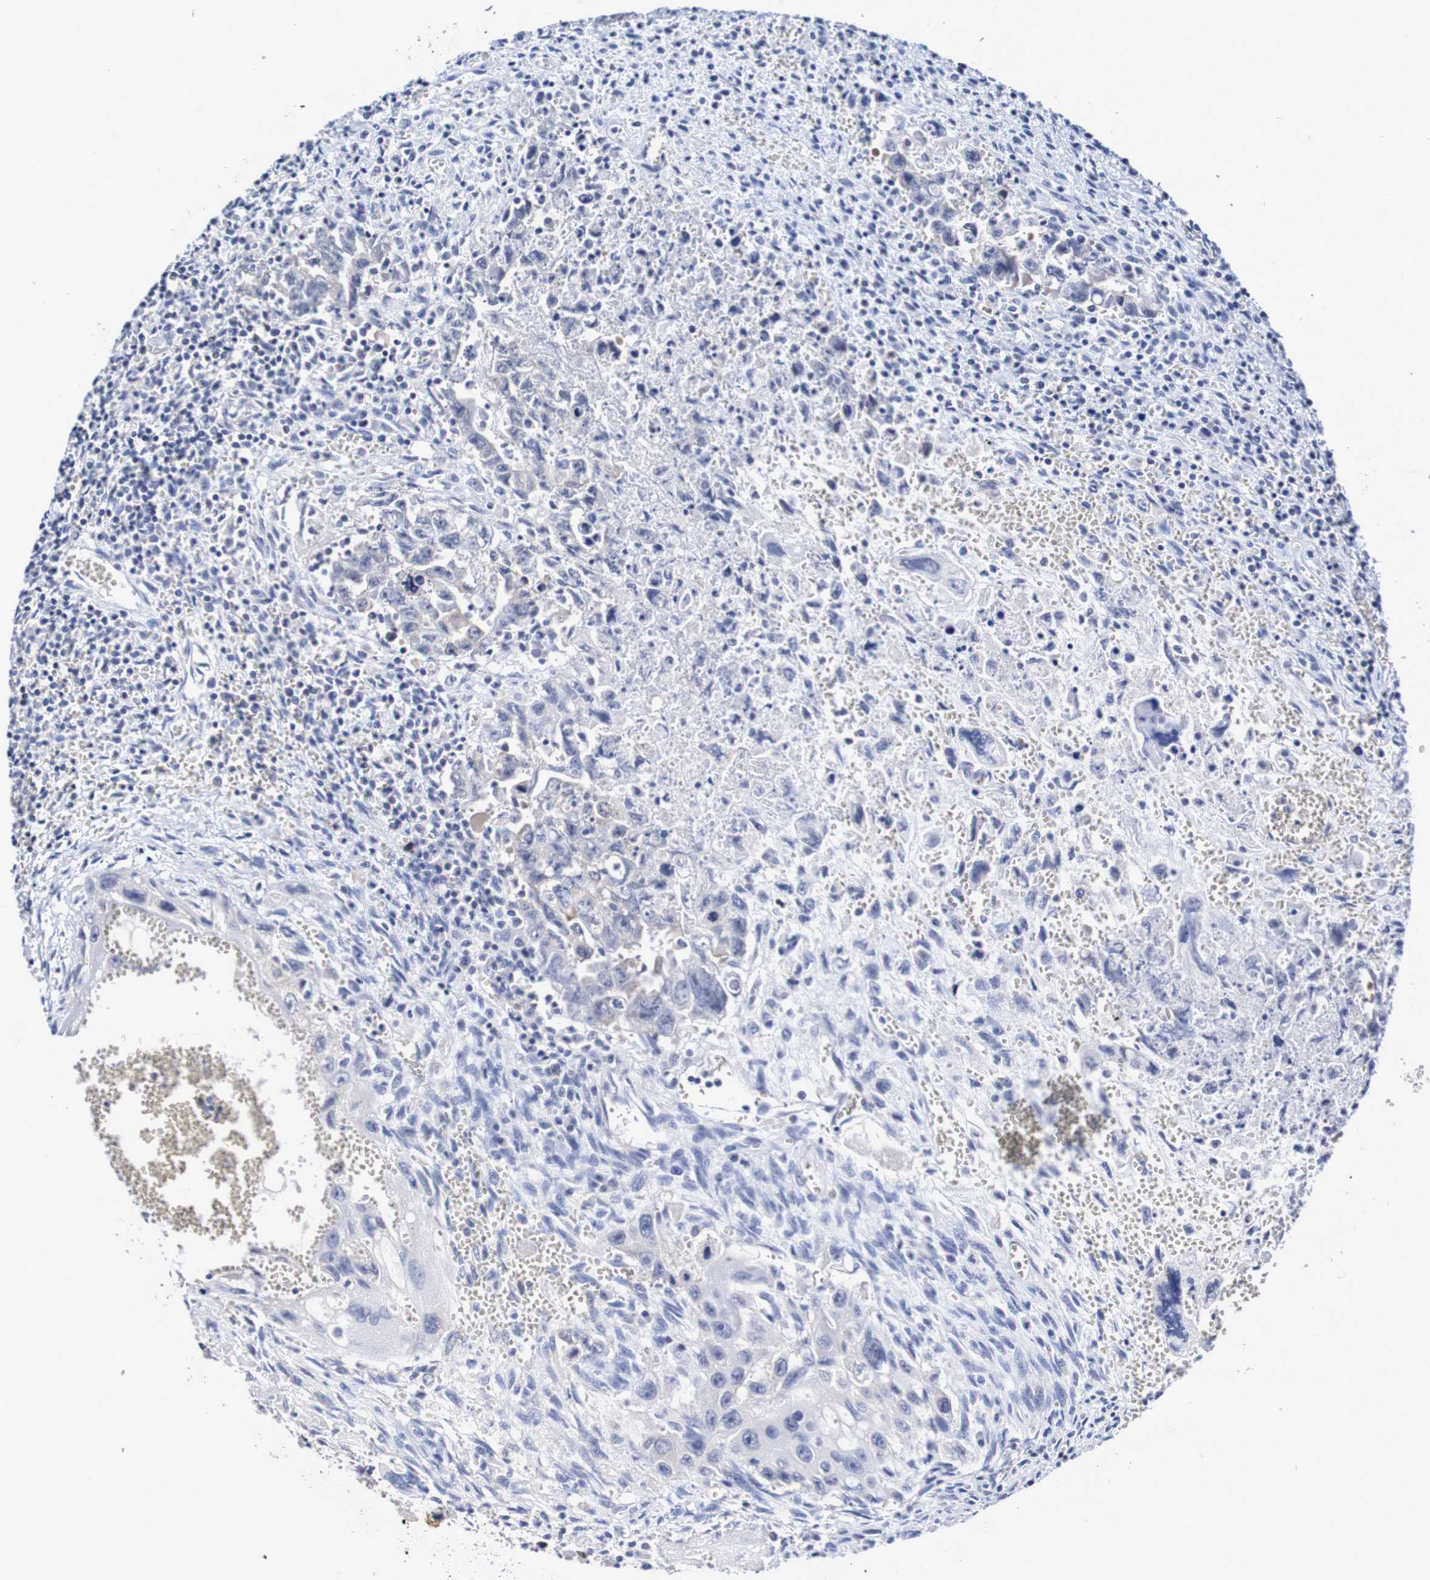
{"staining": {"intensity": "negative", "quantity": "none", "location": "none"}, "tissue": "testis cancer", "cell_type": "Tumor cells", "image_type": "cancer", "snomed": [{"axis": "morphology", "description": "Carcinoma, Embryonal, NOS"}, {"axis": "topography", "description": "Testis"}], "caption": "An immunohistochemistry histopathology image of testis embryonal carcinoma is shown. There is no staining in tumor cells of testis embryonal carcinoma.", "gene": "ACVR1C", "patient": {"sex": "male", "age": 28}}